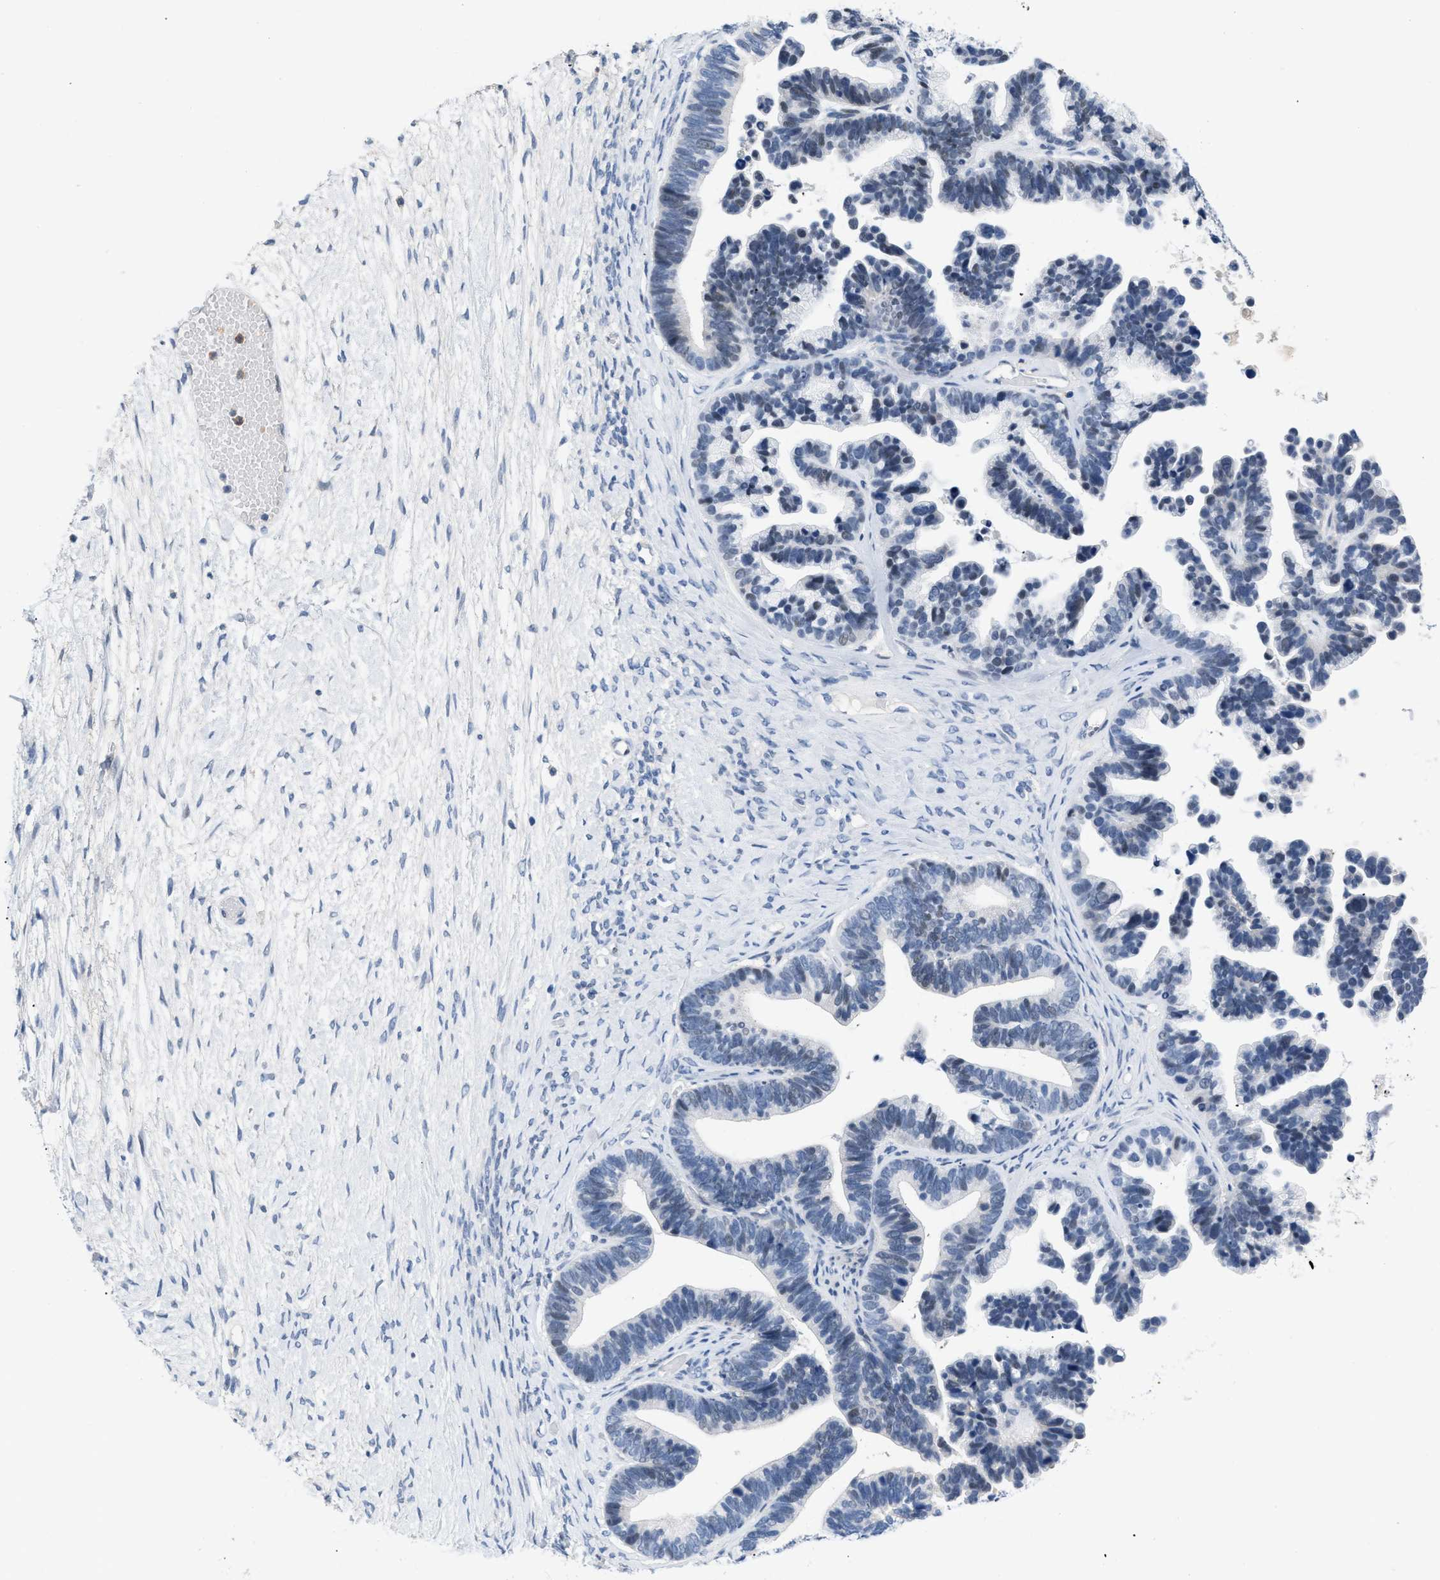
{"staining": {"intensity": "negative", "quantity": "none", "location": "none"}, "tissue": "ovarian cancer", "cell_type": "Tumor cells", "image_type": "cancer", "snomed": [{"axis": "morphology", "description": "Cystadenocarcinoma, serous, NOS"}, {"axis": "topography", "description": "Ovary"}], "caption": "Micrograph shows no significant protein positivity in tumor cells of ovarian cancer (serous cystadenocarcinoma). The staining is performed using DAB brown chromogen with nuclei counter-stained in using hematoxylin.", "gene": "BOLL", "patient": {"sex": "female", "age": 56}}